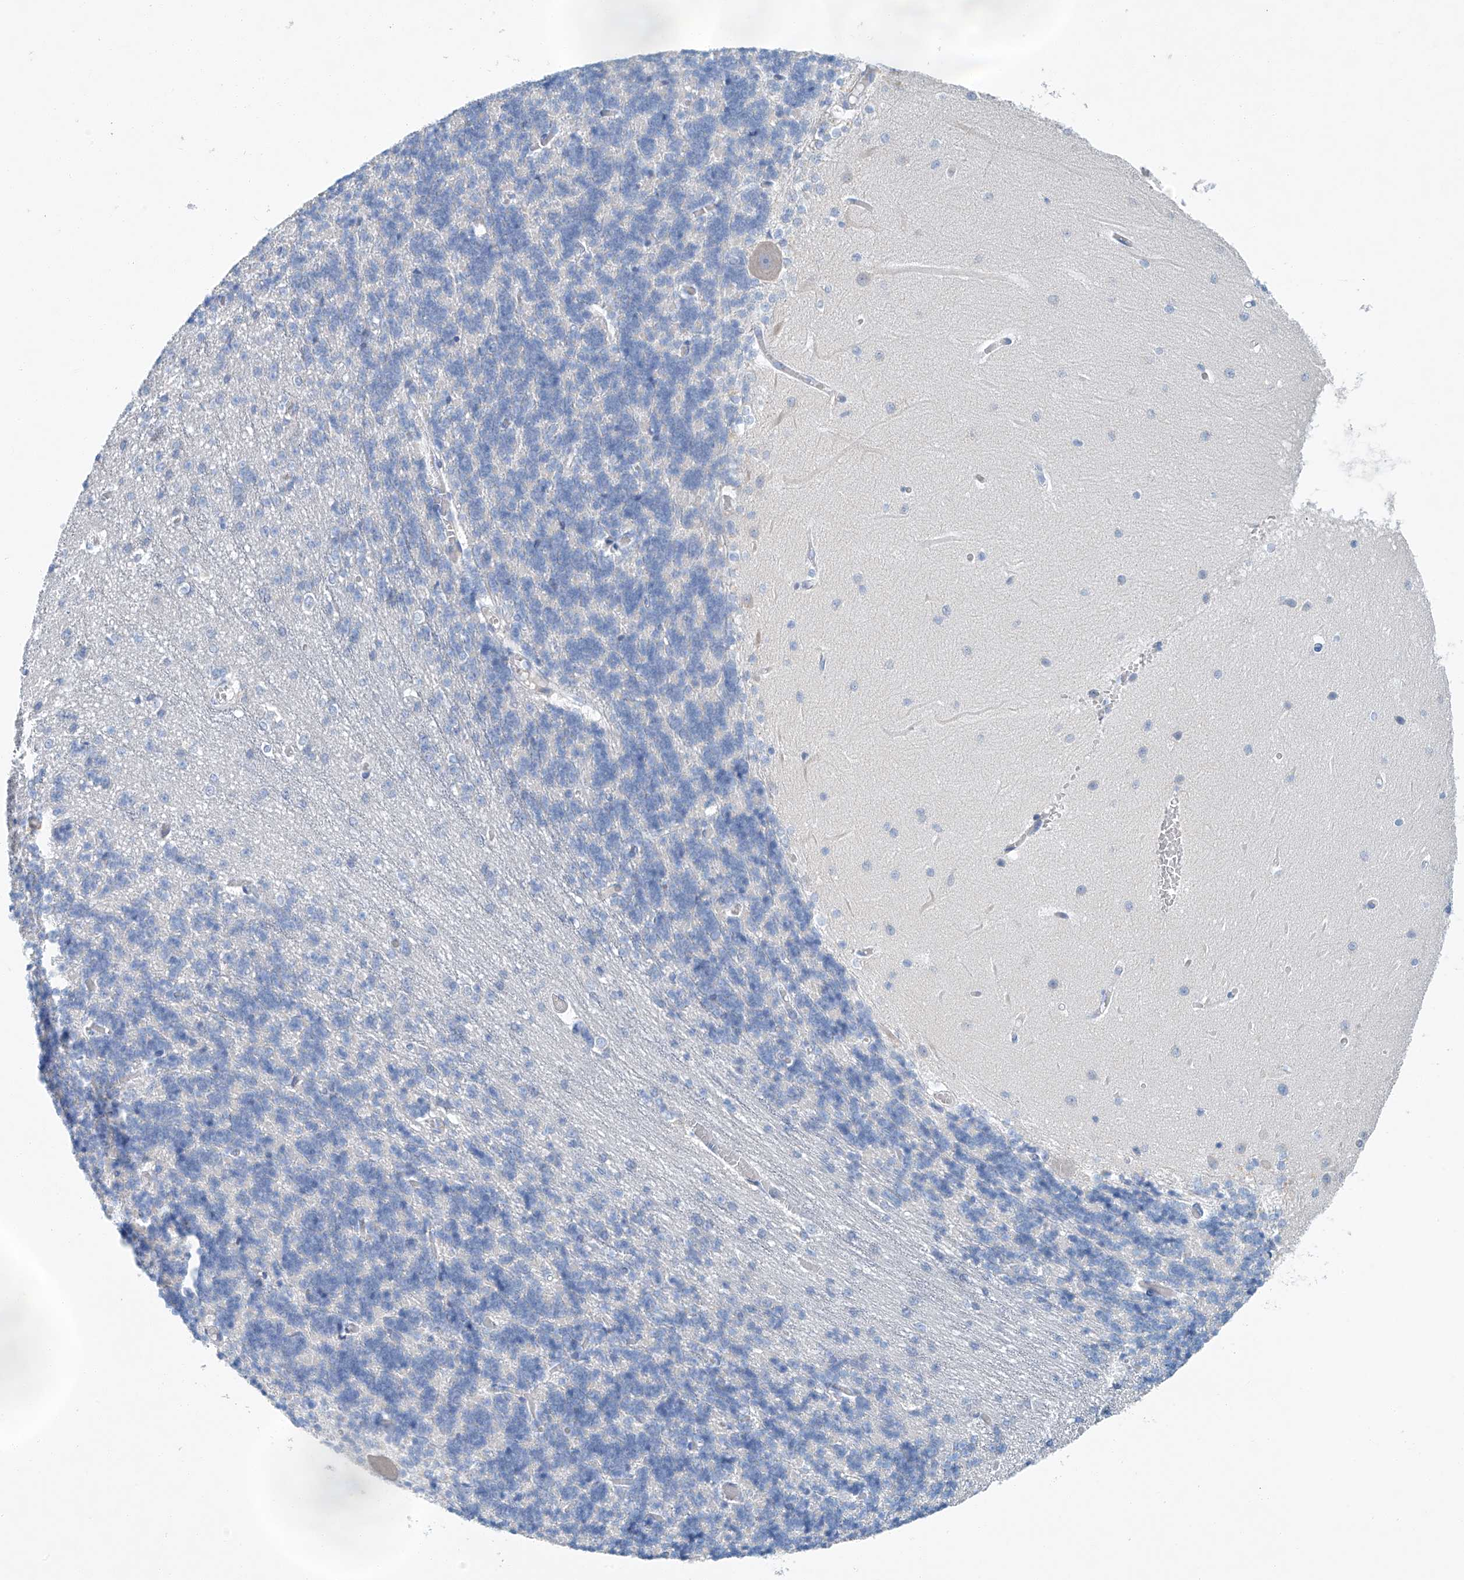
{"staining": {"intensity": "negative", "quantity": "none", "location": "none"}, "tissue": "cerebellum", "cell_type": "Cells in granular layer", "image_type": "normal", "snomed": [{"axis": "morphology", "description": "Normal tissue, NOS"}, {"axis": "topography", "description": "Cerebellum"}], "caption": "DAB immunohistochemical staining of unremarkable cerebellum reveals no significant staining in cells in granular layer.", "gene": "C1orf87", "patient": {"sex": "male", "age": 37}}